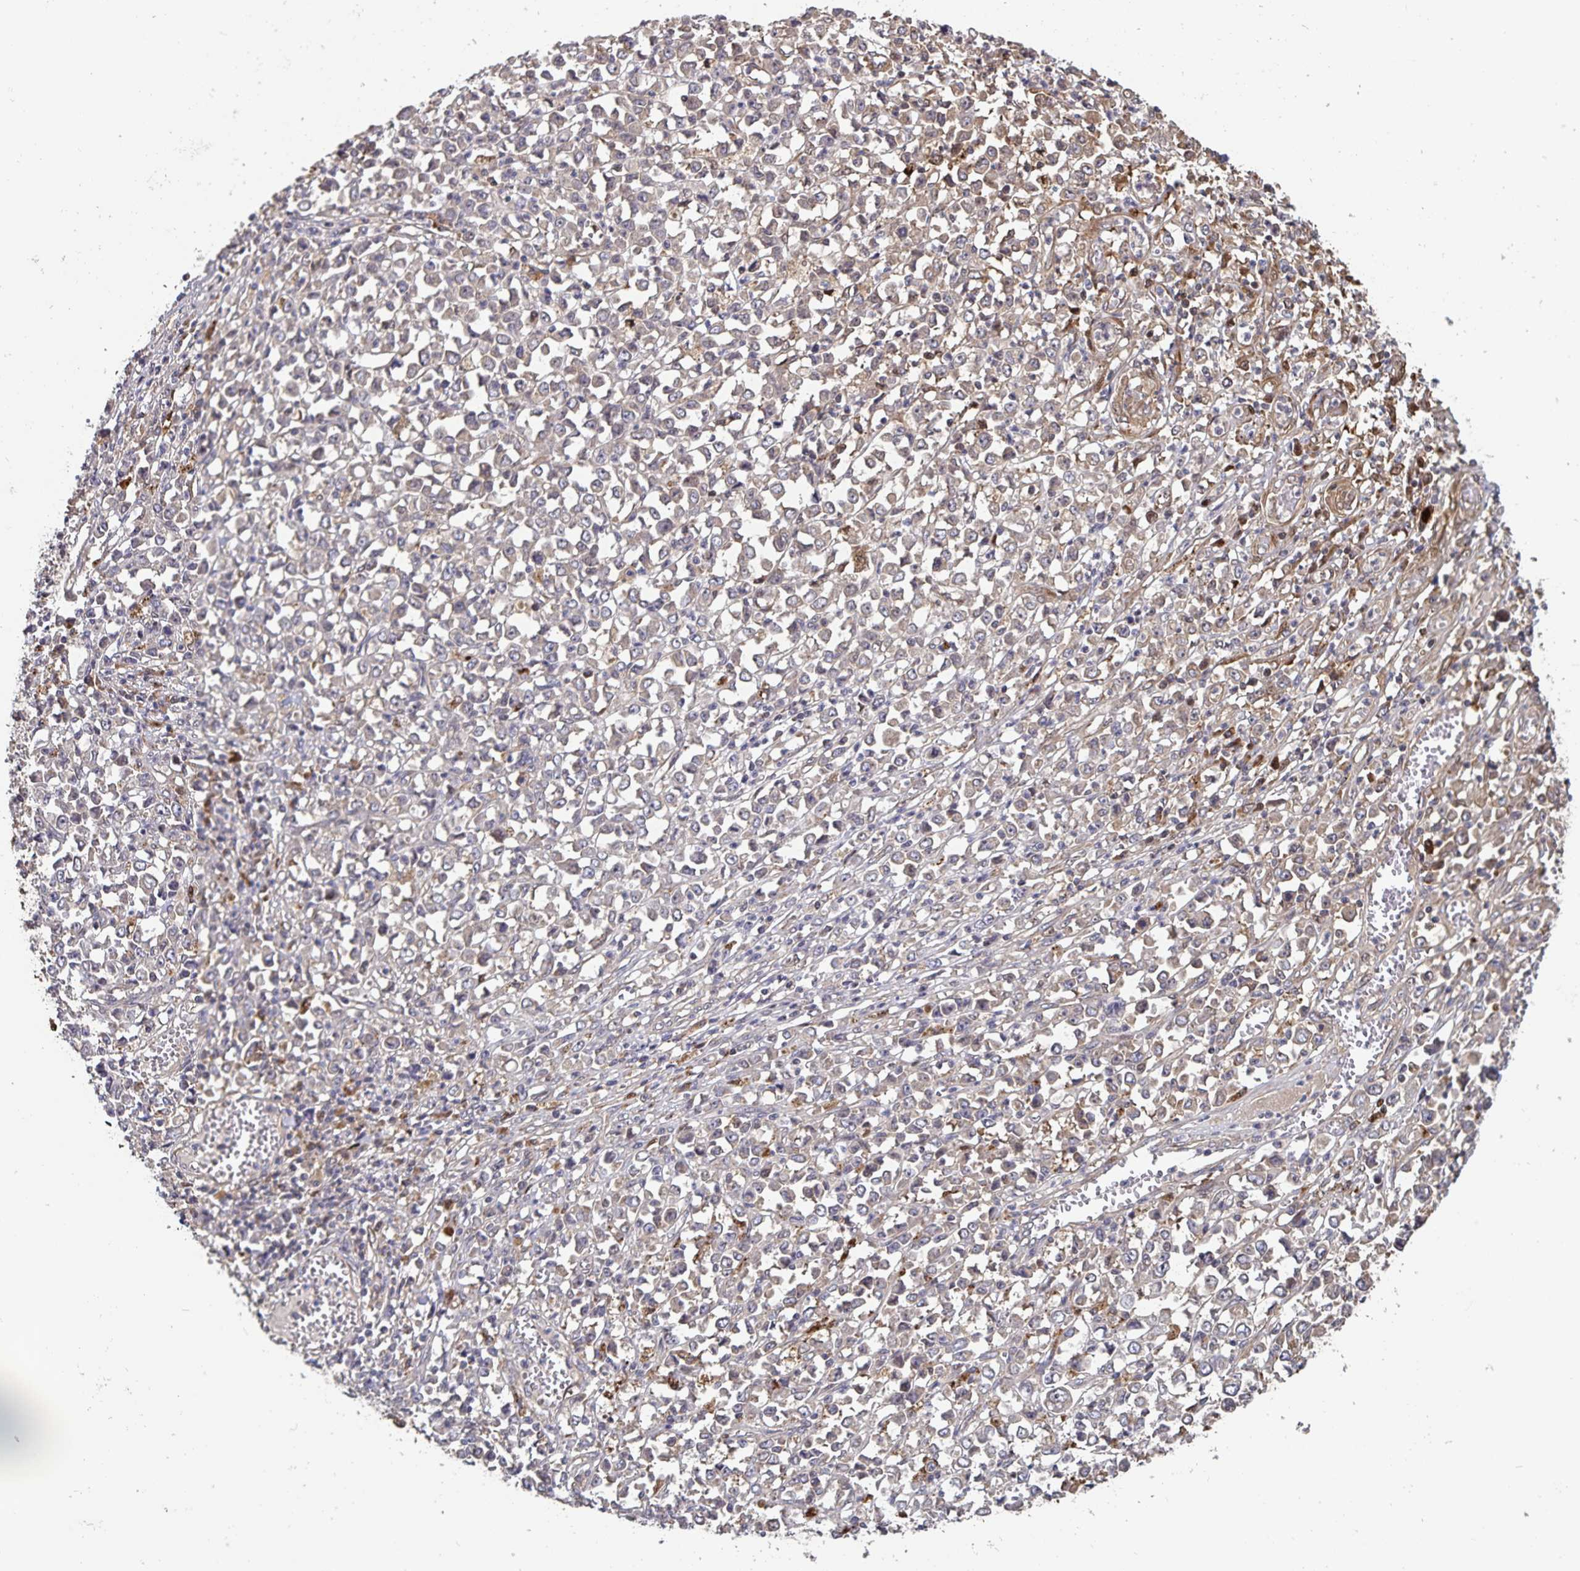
{"staining": {"intensity": "weak", "quantity": "25%-75%", "location": "cytoplasmic/membranous"}, "tissue": "stomach cancer", "cell_type": "Tumor cells", "image_type": "cancer", "snomed": [{"axis": "morphology", "description": "Adenocarcinoma, NOS"}, {"axis": "topography", "description": "Stomach, upper"}], "caption": "The histopathology image demonstrates staining of stomach adenocarcinoma, revealing weak cytoplasmic/membranous protein positivity (brown color) within tumor cells.", "gene": "FBXL16", "patient": {"sex": "male", "age": 70}}